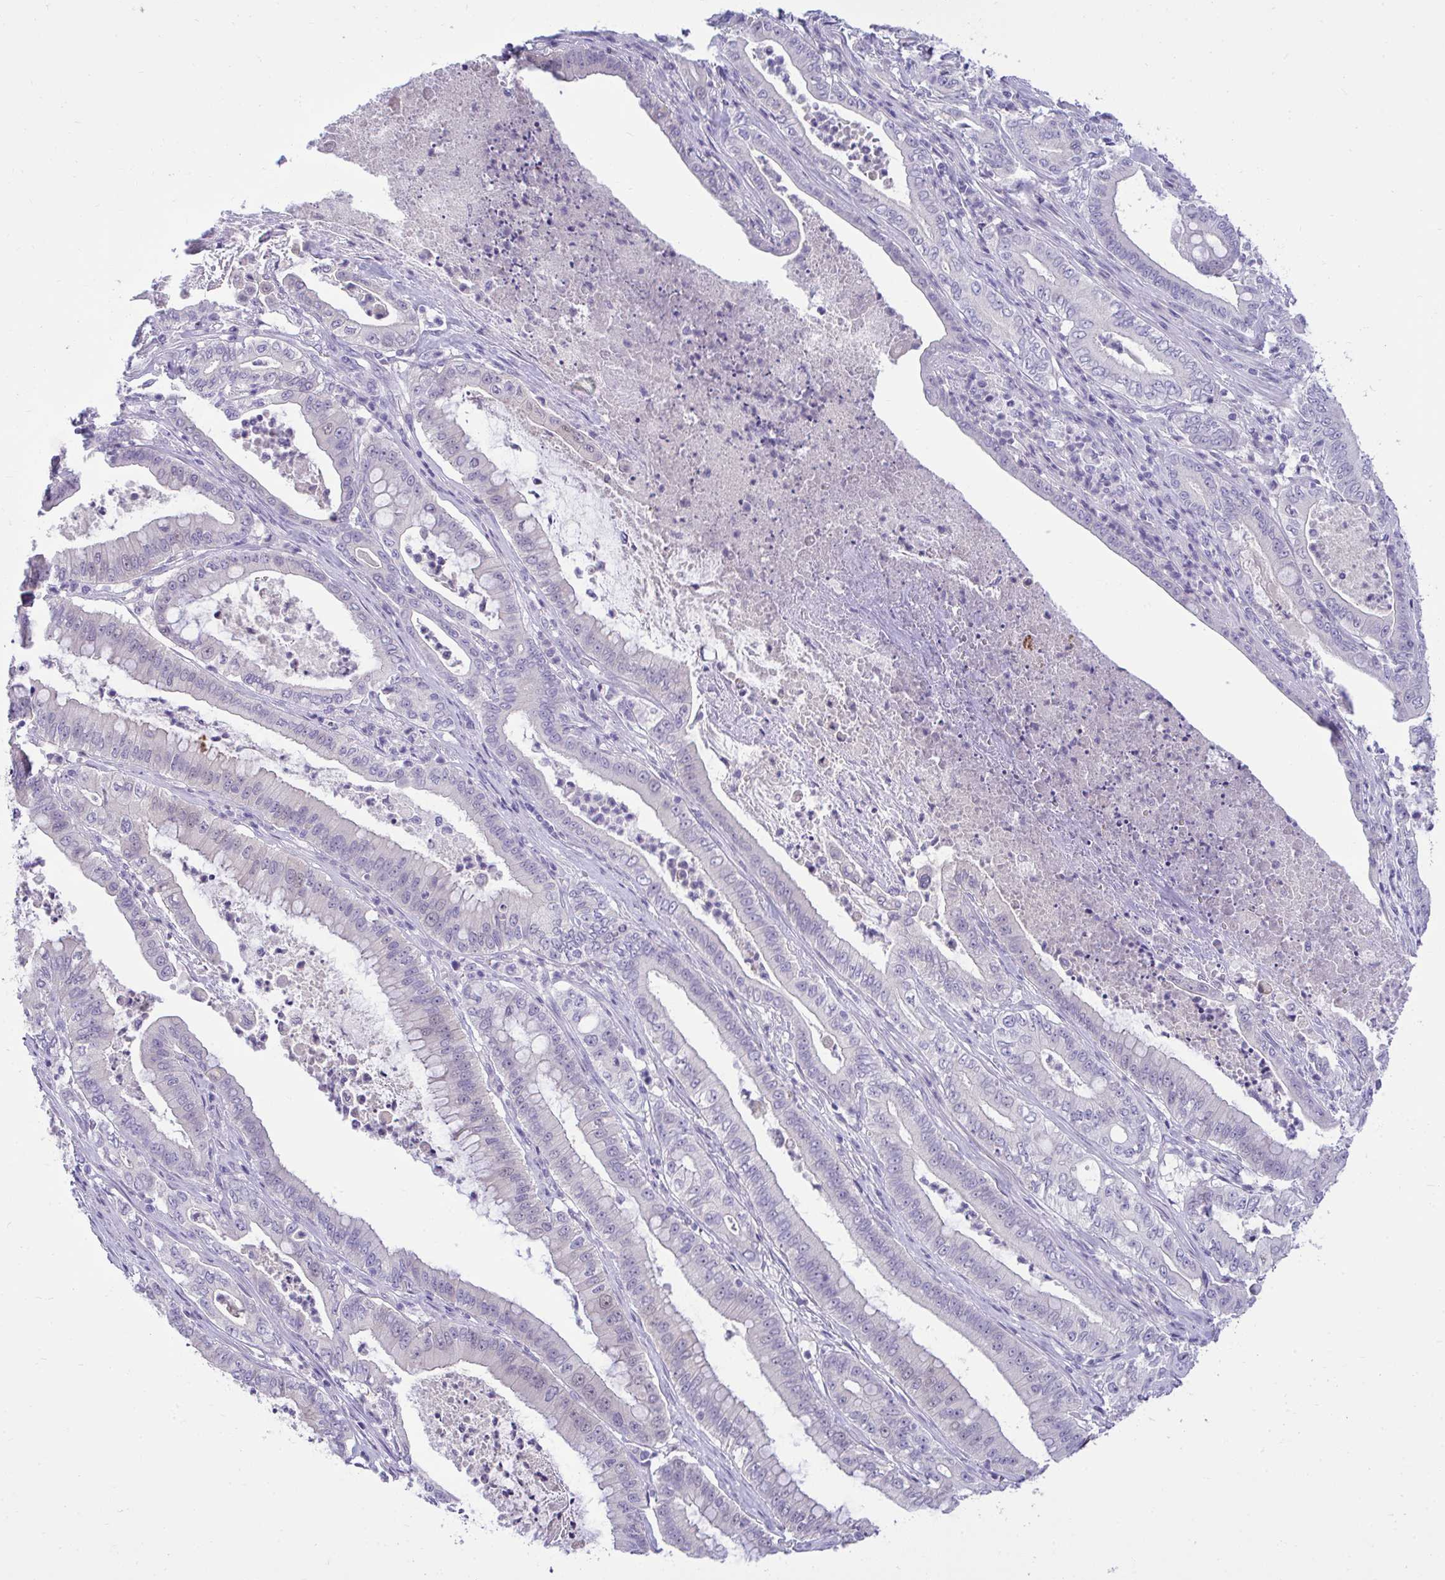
{"staining": {"intensity": "negative", "quantity": "none", "location": "none"}, "tissue": "pancreatic cancer", "cell_type": "Tumor cells", "image_type": "cancer", "snomed": [{"axis": "morphology", "description": "Adenocarcinoma, NOS"}, {"axis": "topography", "description": "Pancreas"}], "caption": "Immunohistochemistry histopathology image of pancreatic adenocarcinoma stained for a protein (brown), which demonstrates no staining in tumor cells. The staining was performed using DAB (3,3'-diaminobenzidine) to visualize the protein expression in brown, while the nuclei were stained in blue with hematoxylin (Magnification: 20x).", "gene": "TMCO5A", "patient": {"sex": "male", "age": 71}}